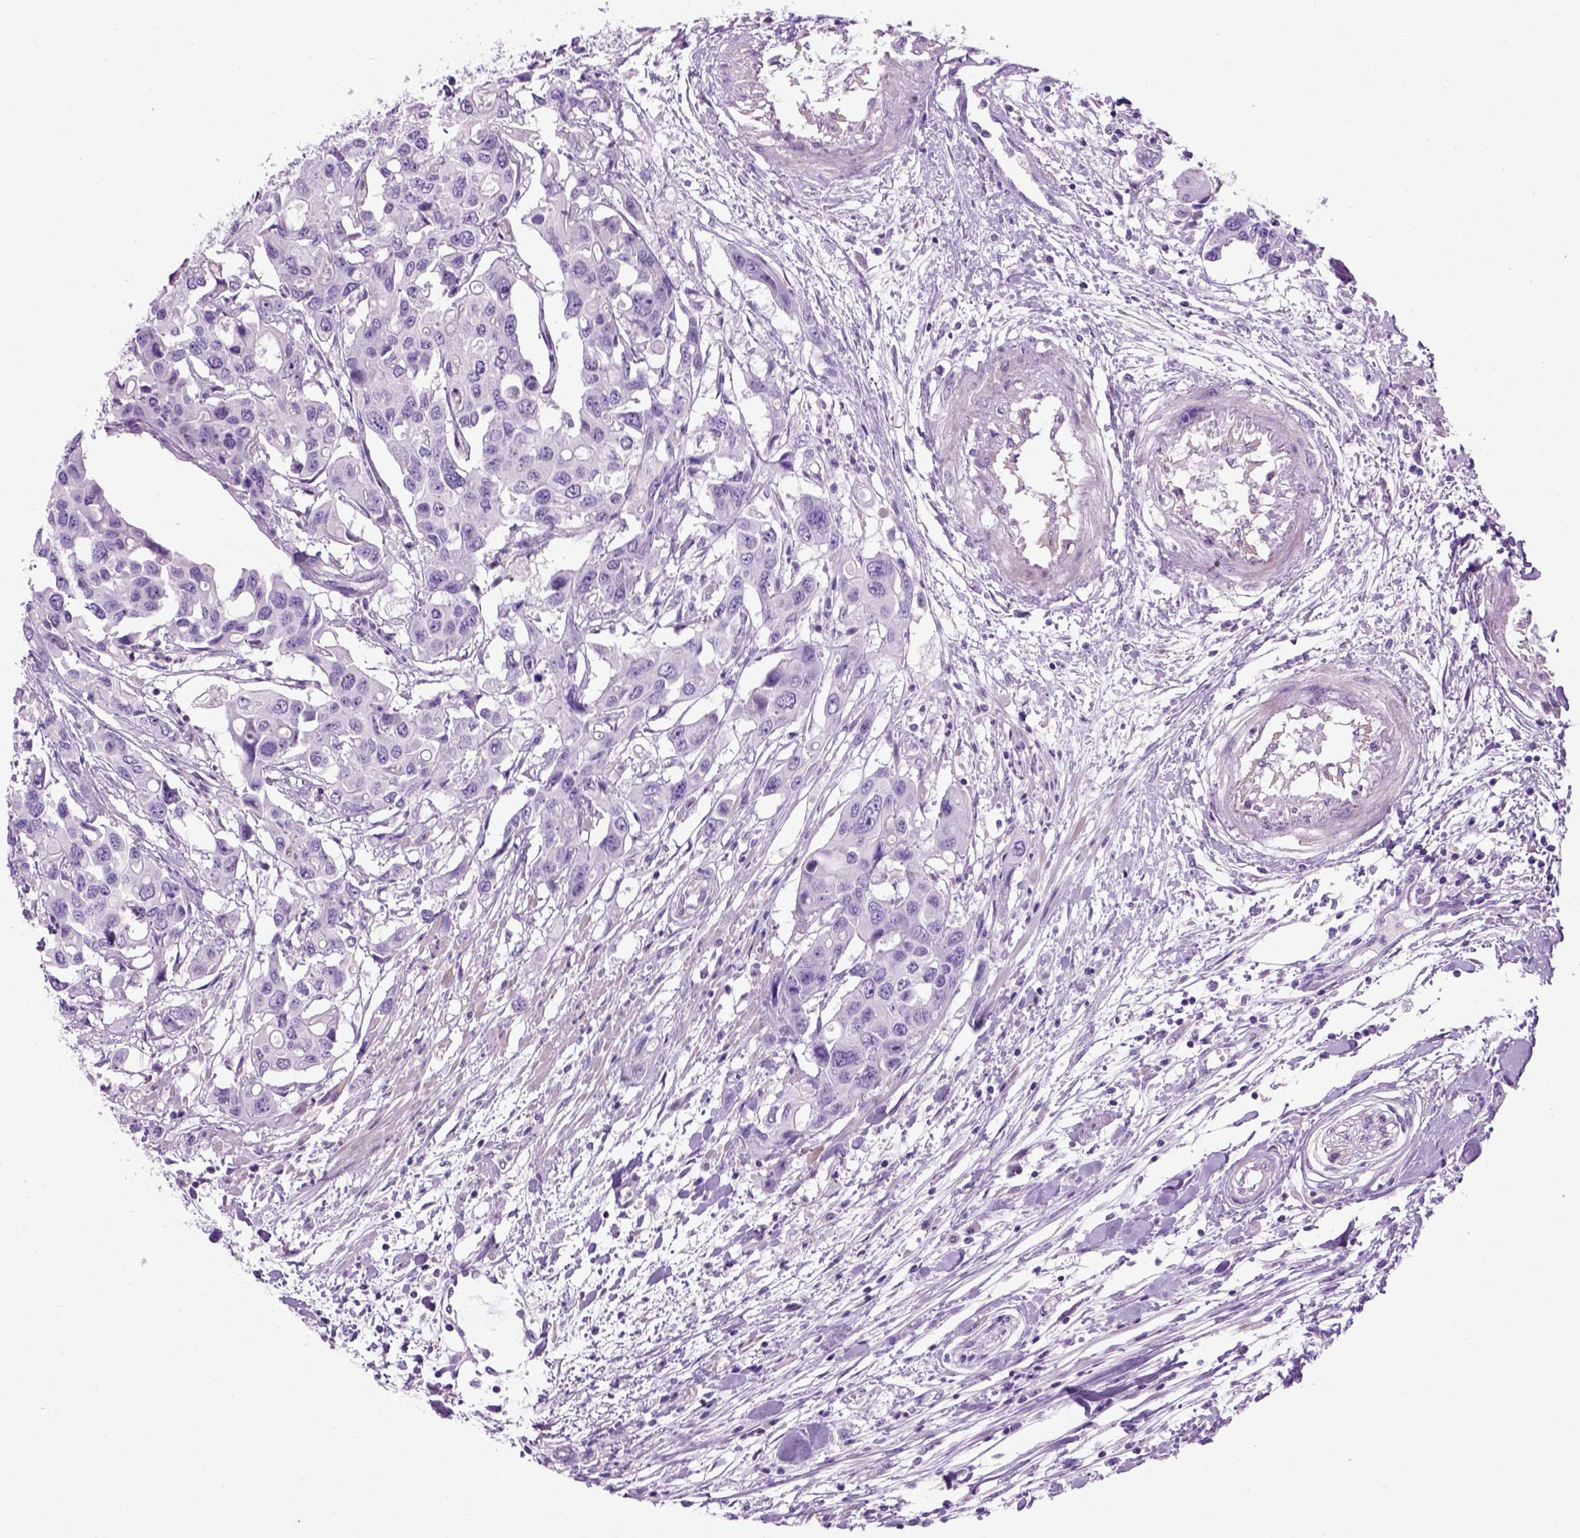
{"staining": {"intensity": "negative", "quantity": "none", "location": "none"}, "tissue": "colorectal cancer", "cell_type": "Tumor cells", "image_type": "cancer", "snomed": [{"axis": "morphology", "description": "Adenocarcinoma, NOS"}, {"axis": "topography", "description": "Colon"}], "caption": "Colorectal cancer was stained to show a protein in brown. There is no significant staining in tumor cells.", "gene": "GABRB2", "patient": {"sex": "male", "age": 77}}